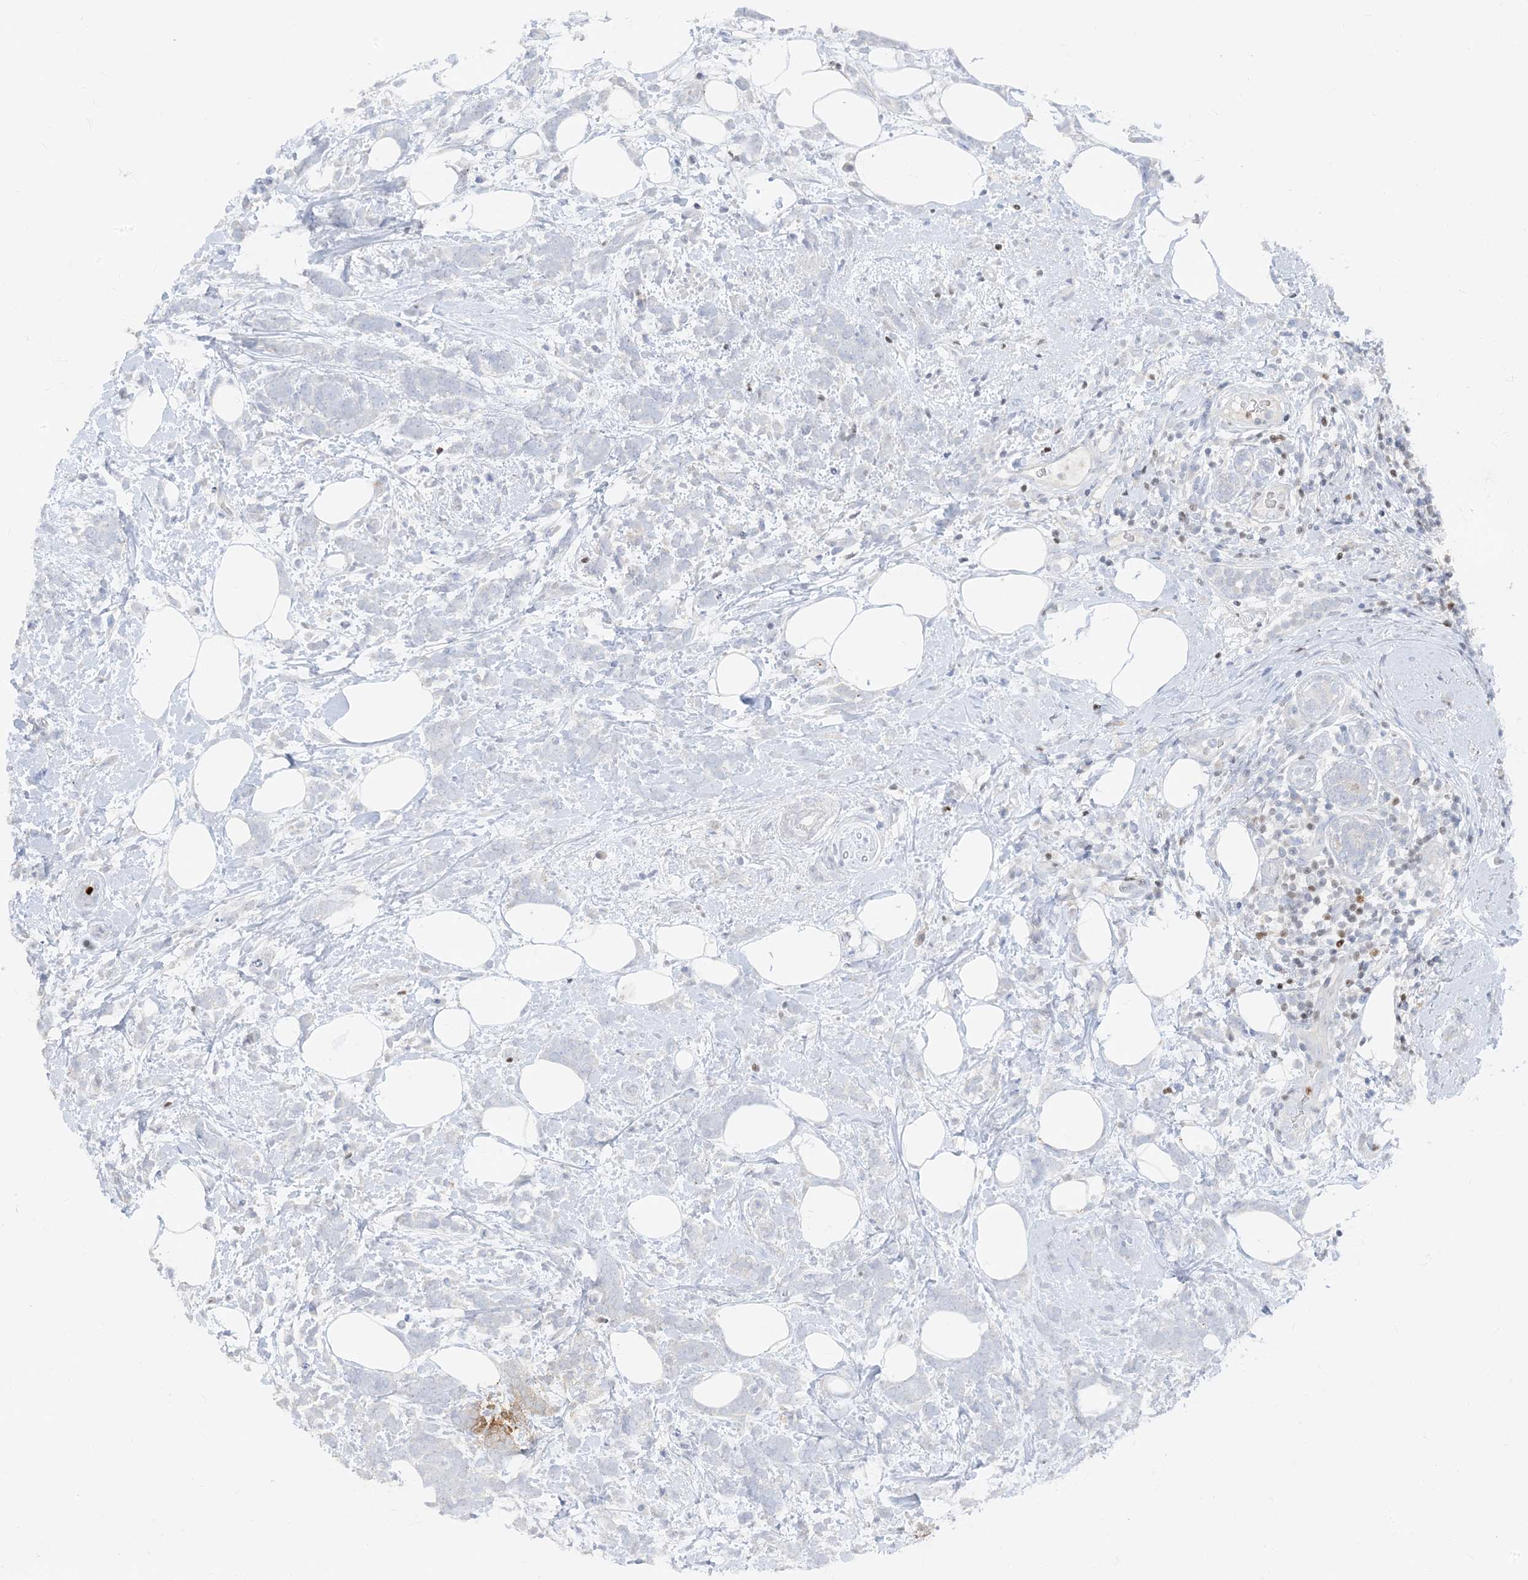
{"staining": {"intensity": "negative", "quantity": "none", "location": "none"}, "tissue": "breast cancer", "cell_type": "Tumor cells", "image_type": "cancer", "snomed": [{"axis": "morphology", "description": "Lobular carcinoma"}, {"axis": "topography", "description": "Breast"}], "caption": "Immunohistochemical staining of human breast cancer (lobular carcinoma) demonstrates no significant positivity in tumor cells. (Stains: DAB immunohistochemistry (IHC) with hematoxylin counter stain, Microscopy: brightfield microscopy at high magnification).", "gene": "TBX21", "patient": {"sex": "female", "age": 58}}